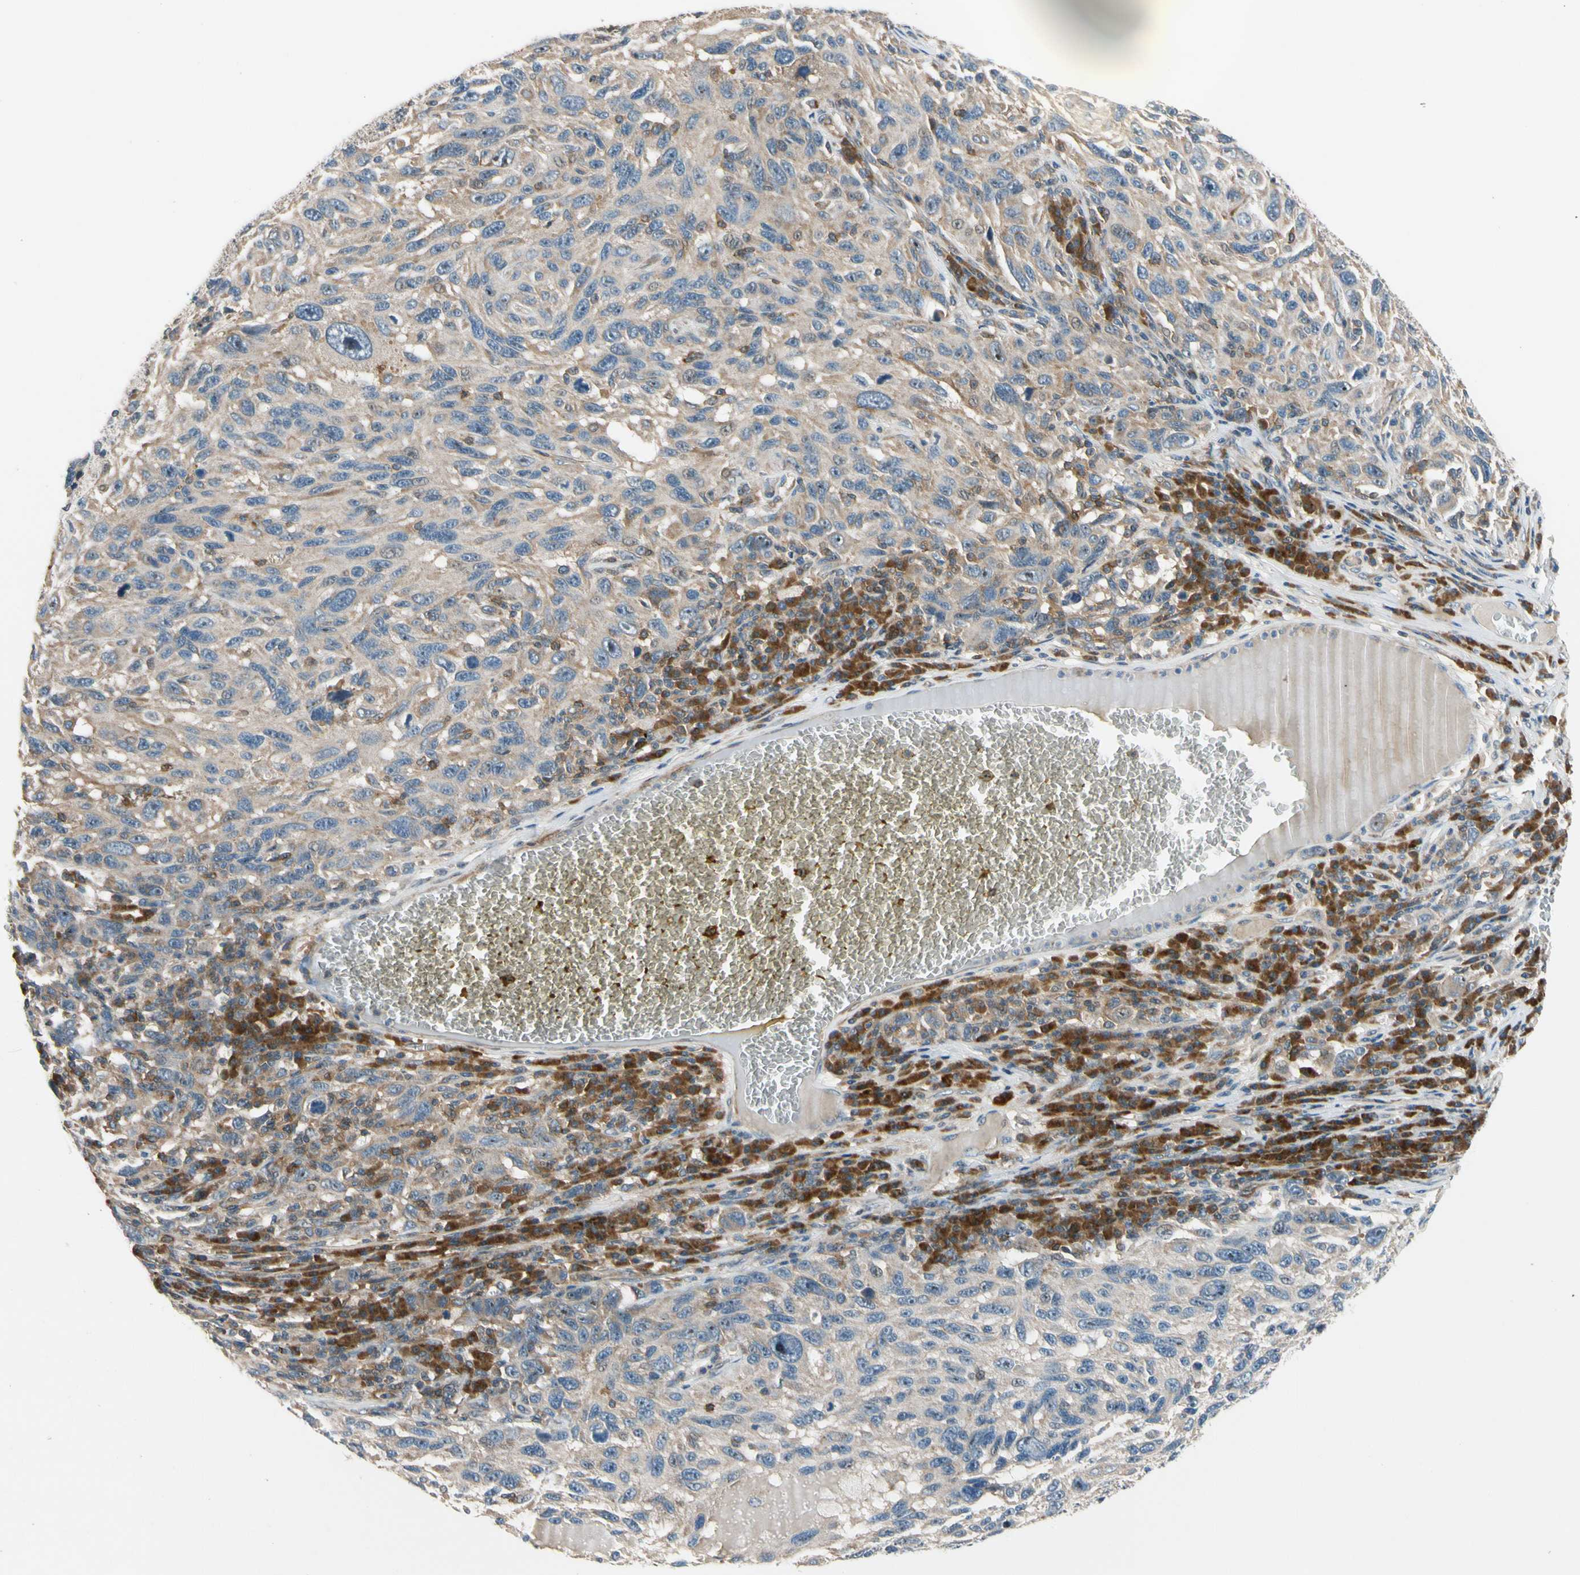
{"staining": {"intensity": "weak", "quantity": "25%-75%", "location": "cytoplasmic/membranous"}, "tissue": "melanoma", "cell_type": "Tumor cells", "image_type": "cancer", "snomed": [{"axis": "morphology", "description": "Malignant melanoma, NOS"}, {"axis": "topography", "description": "Skin"}], "caption": "Melanoma stained for a protein (brown) shows weak cytoplasmic/membranous positive staining in approximately 25%-75% of tumor cells.", "gene": "MST1R", "patient": {"sex": "male", "age": 53}}